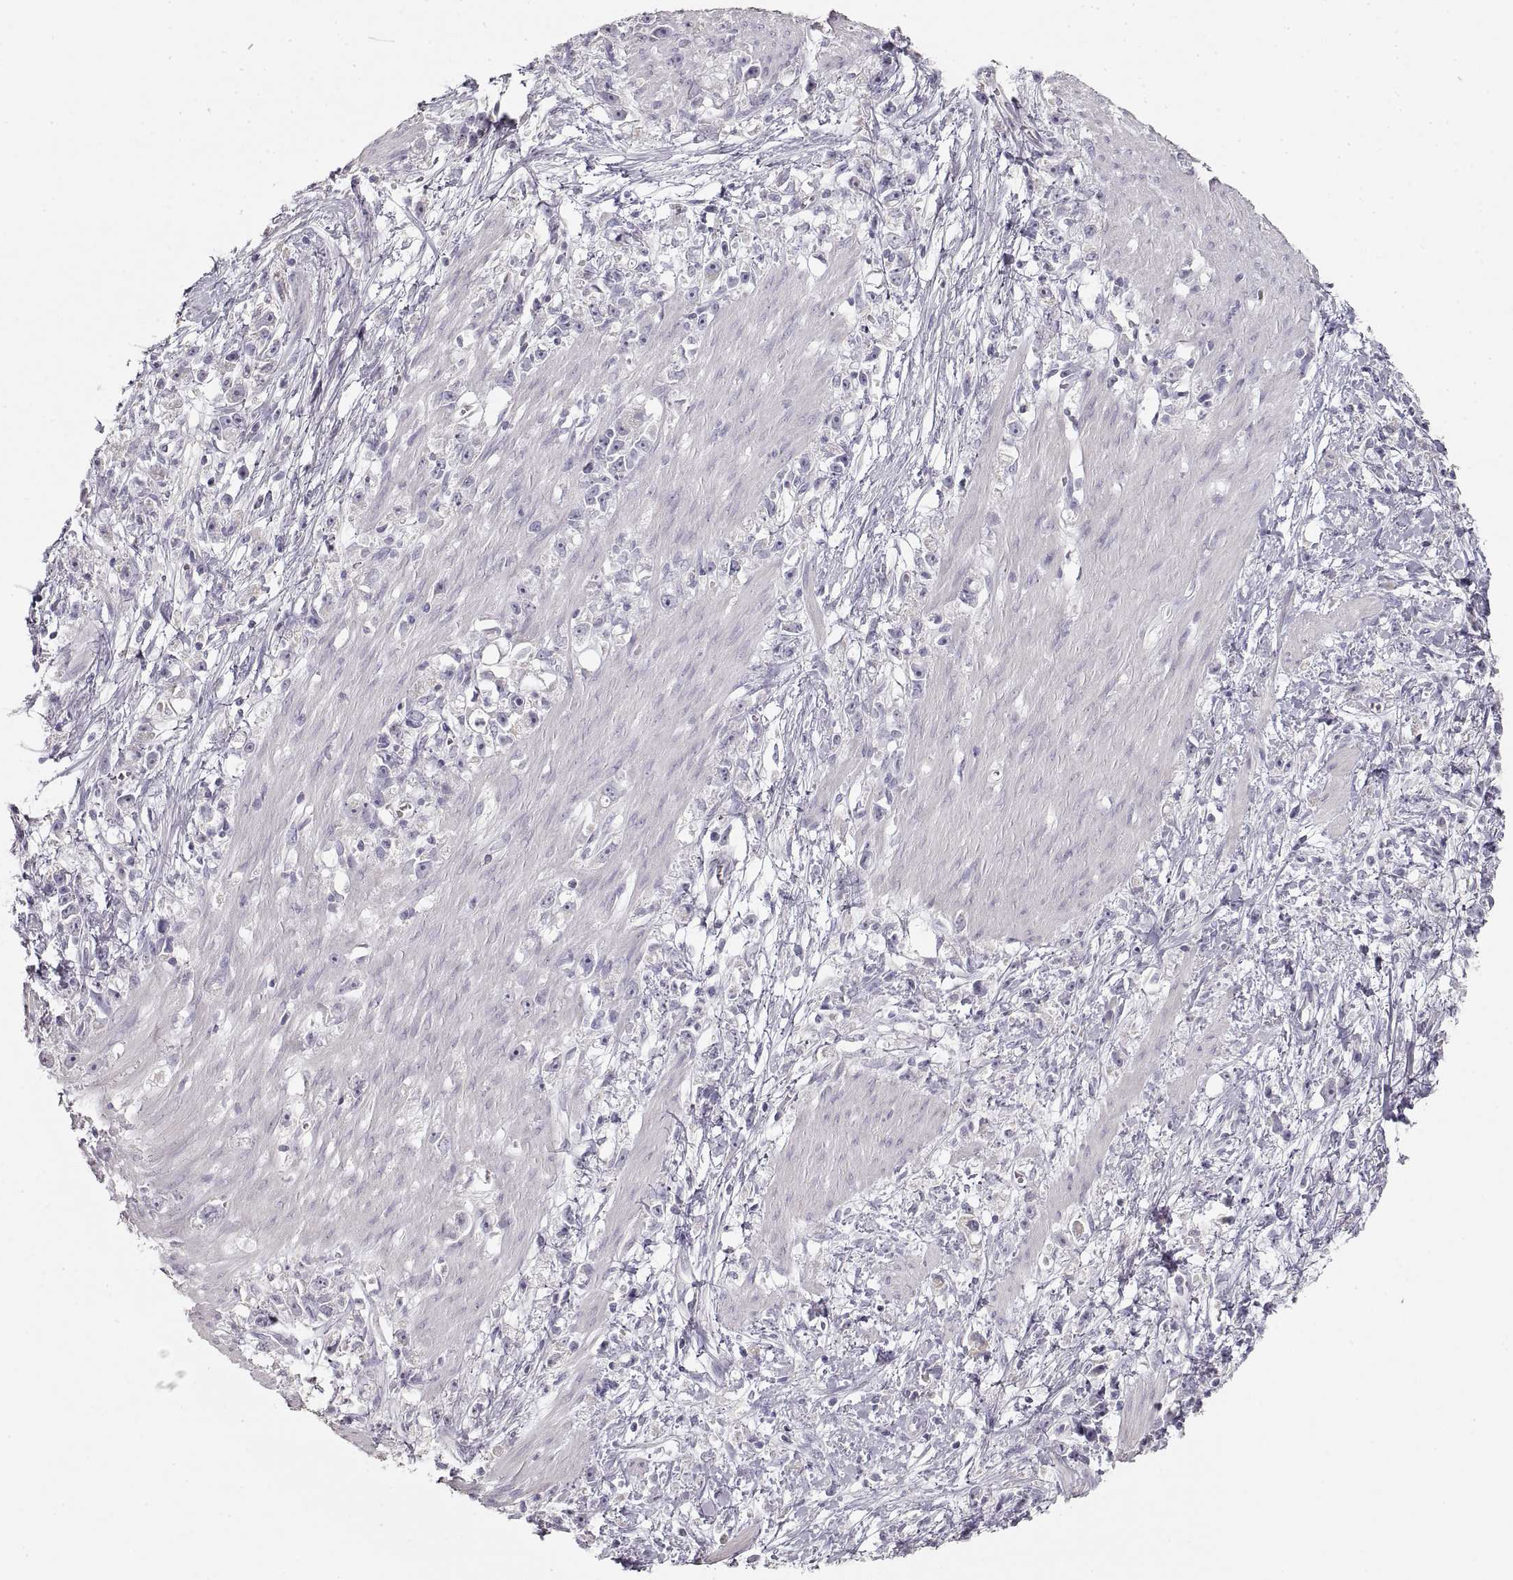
{"staining": {"intensity": "negative", "quantity": "none", "location": "none"}, "tissue": "stomach cancer", "cell_type": "Tumor cells", "image_type": "cancer", "snomed": [{"axis": "morphology", "description": "Adenocarcinoma, NOS"}, {"axis": "topography", "description": "Stomach"}], "caption": "The photomicrograph reveals no staining of tumor cells in adenocarcinoma (stomach).", "gene": "ZP3", "patient": {"sex": "female", "age": 59}}